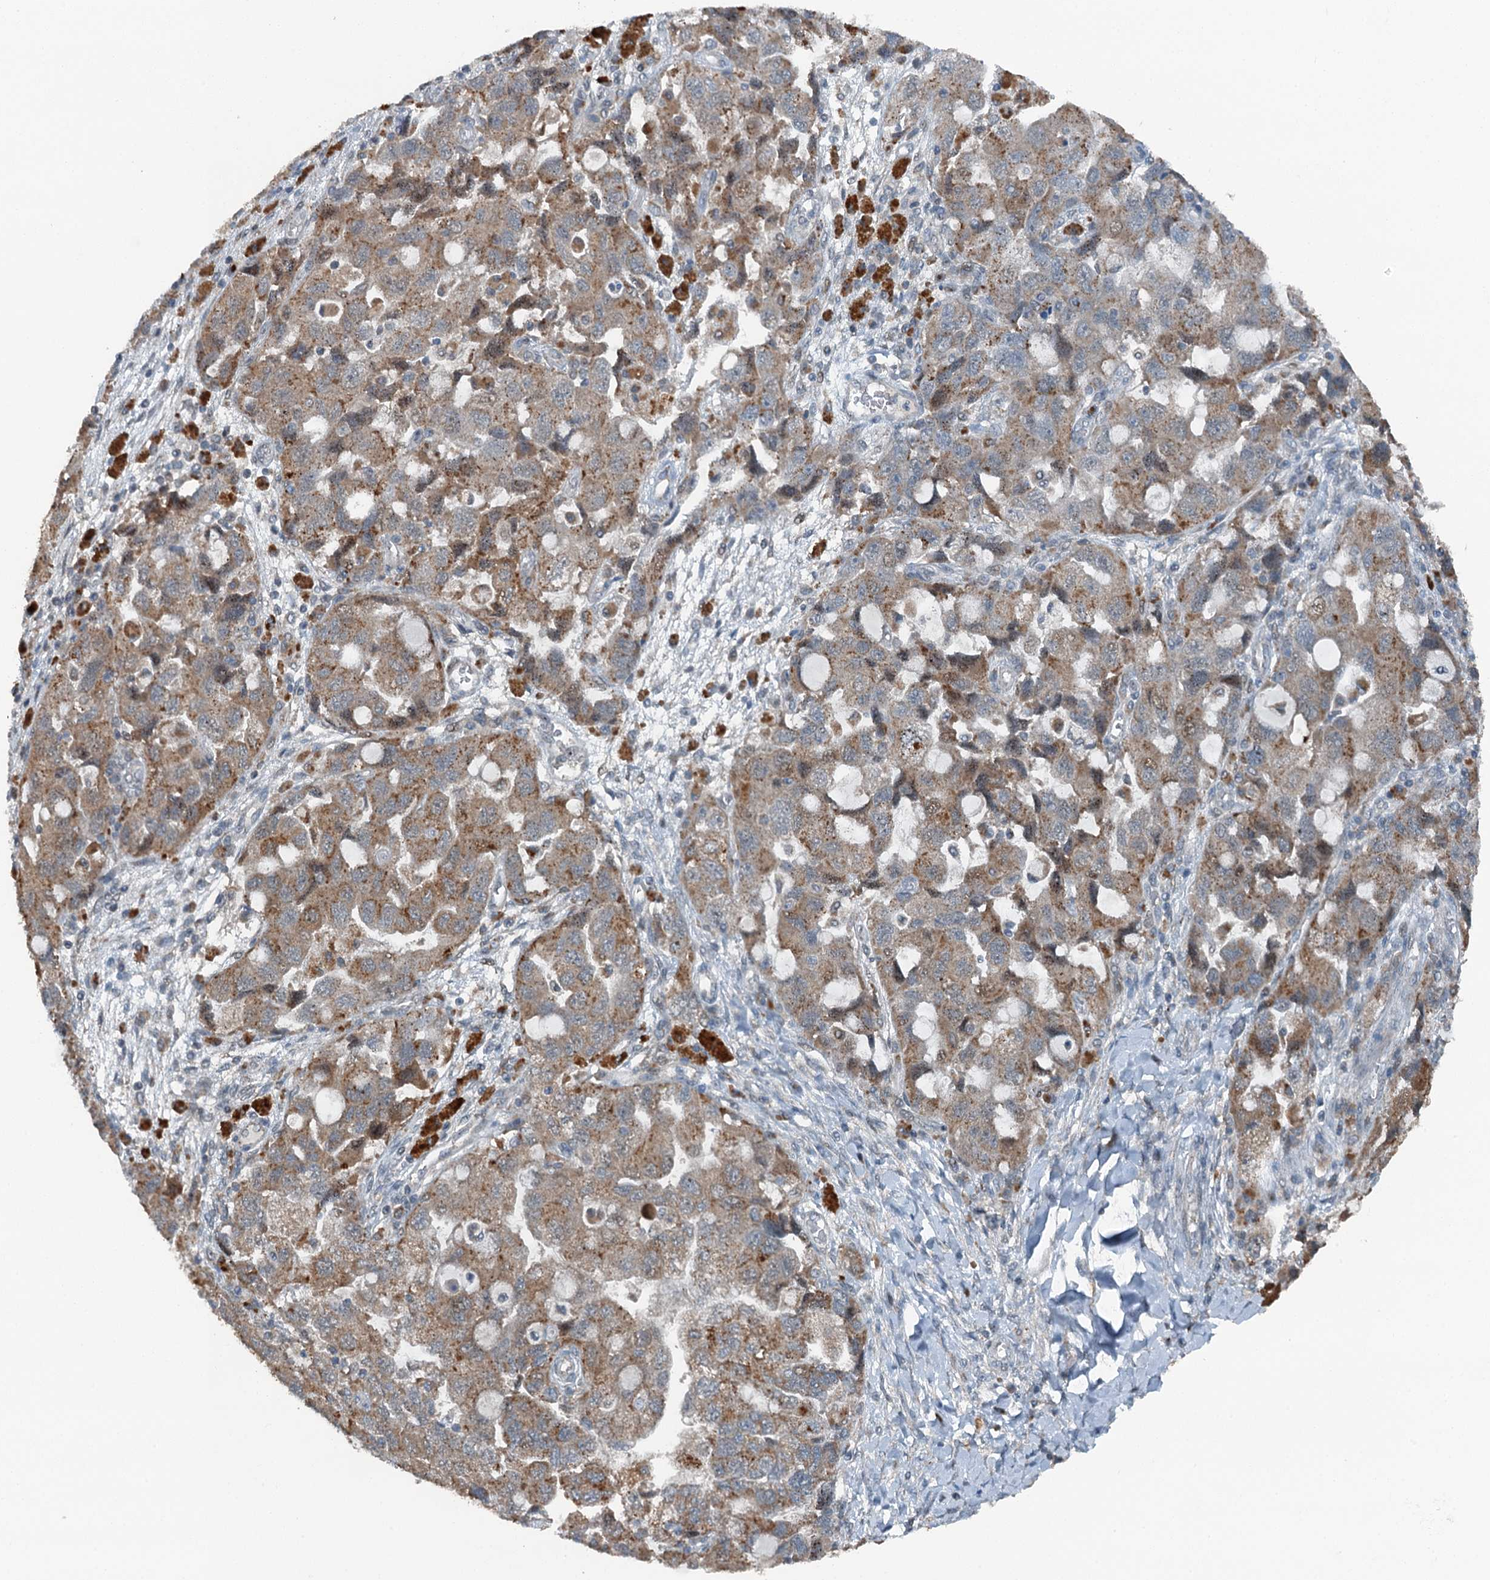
{"staining": {"intensity": "moderate", "quantity": ">75%", "location": "cytoplasmic/membranous"}, "tissue": "ovarian cancer", "cell_type": "Tumor cells", "image_type": "cancer", "snomed": [{"axis": "morphology", "description": "Carcinoma, NOS"}, {"axis": "morphology", "description": "Cystadenocarcinoma, serous, NOS"}, {"axis": "topography", "description": "Ovary"}], "caption": "Immunohistochemical staining of ovarian cancer exhibits medium levels of moderate cytoplasmic/membranous staining in approximately >75% of tumor cells.", "gene": "BMERB1", "patient": {"sex": "female", "age": 69}}